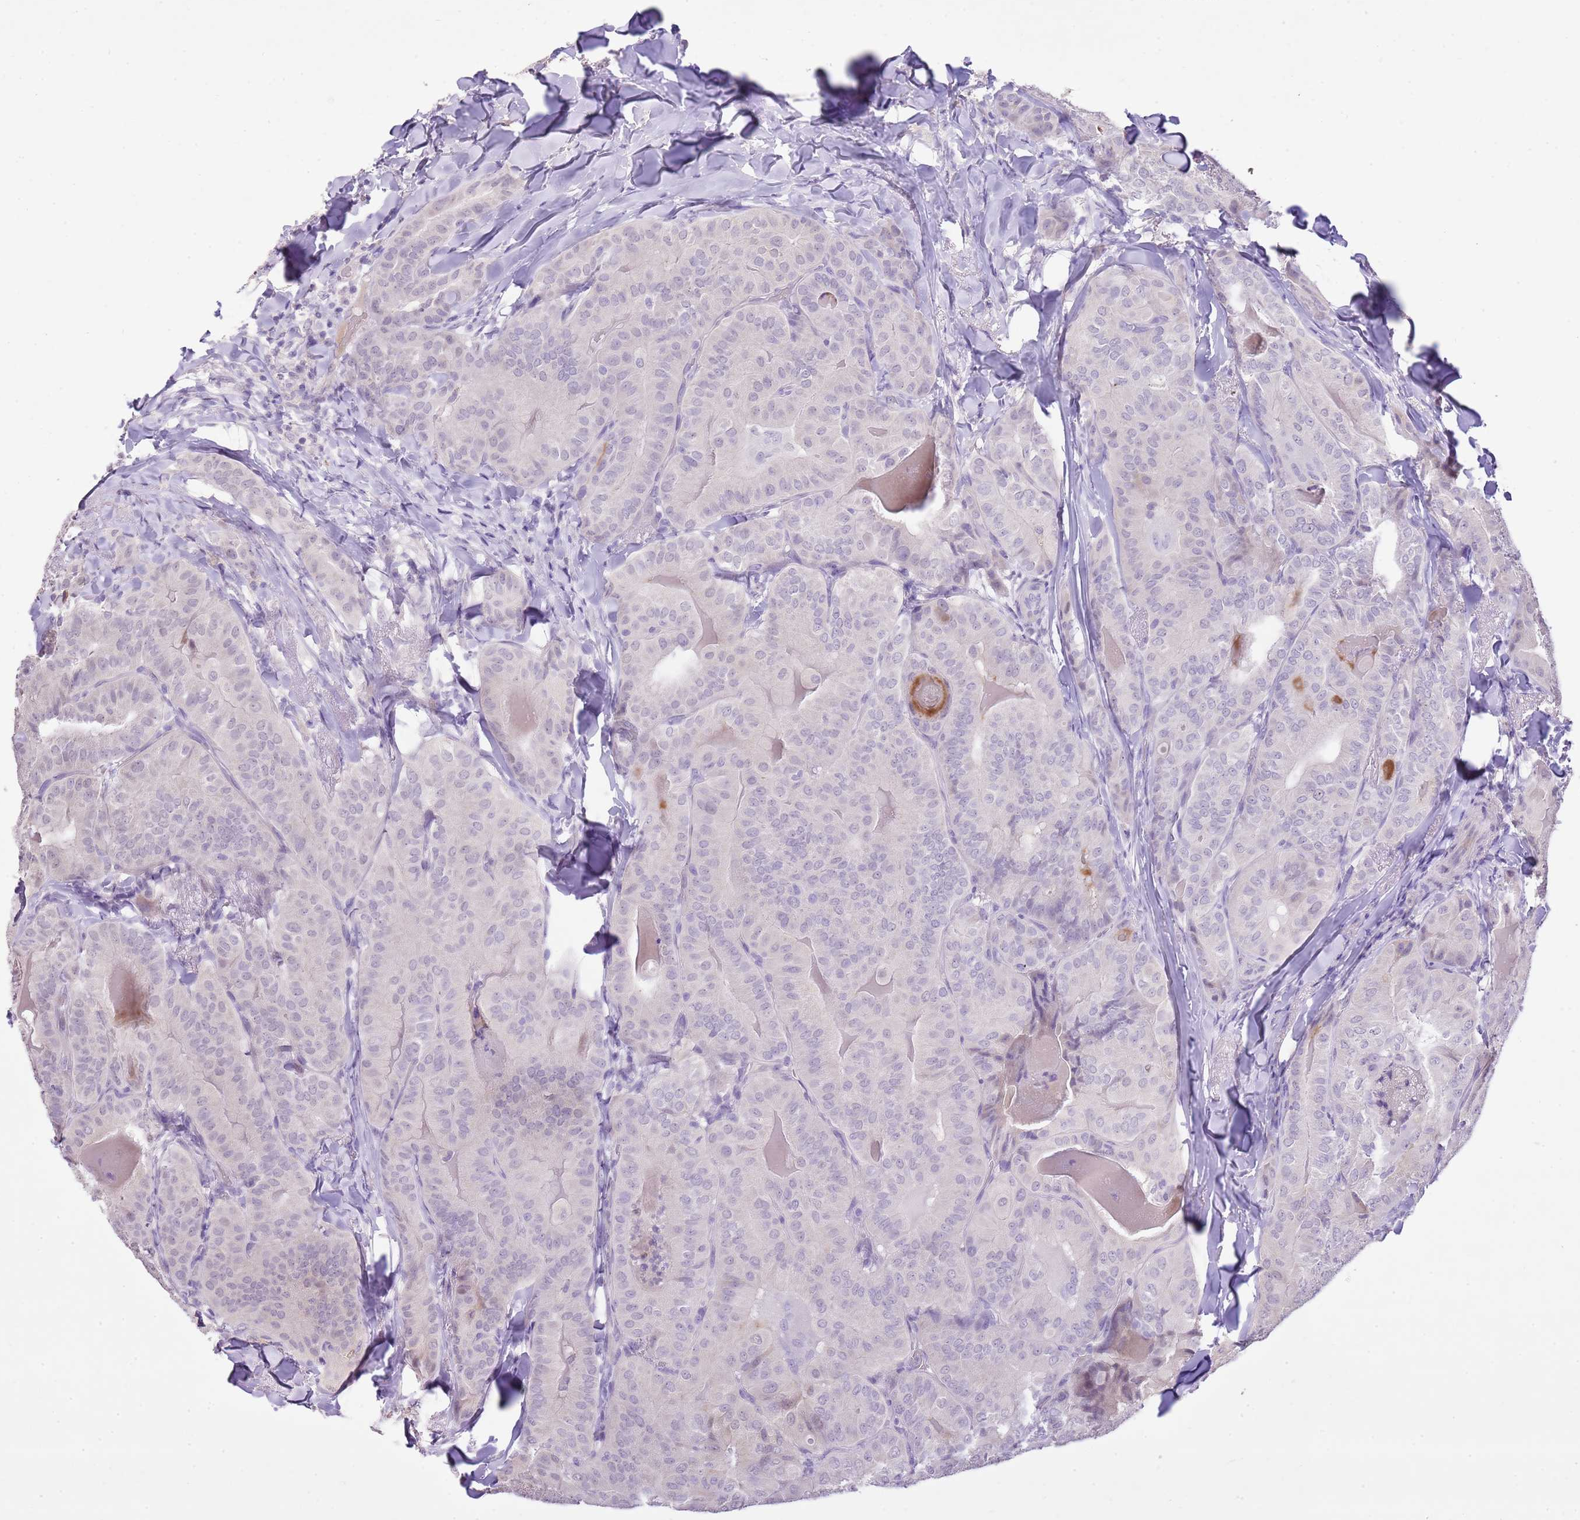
{"staining": {"intensity": "negative", "quantity": "none", "location": "none"}, "tissue": "thyroid cancer", "cell_type": "Tumor cells", "image_type": "cancer", "snomed": [{"axis": "morphology", "description": "Papillary adenocarcinoma, NOS"}, {"axis": "topography", "description": "Thyroid gland"}], "caption": "Immunohistochemical staining of papillary adenocarcinoma (thyroid) demonstrates no significant positivity in tumor cells. (Brightfield microscopy of DAB IHC at high magnification).", "gene": "XPO7", "patient": {"sex": "female", "age": 68}}